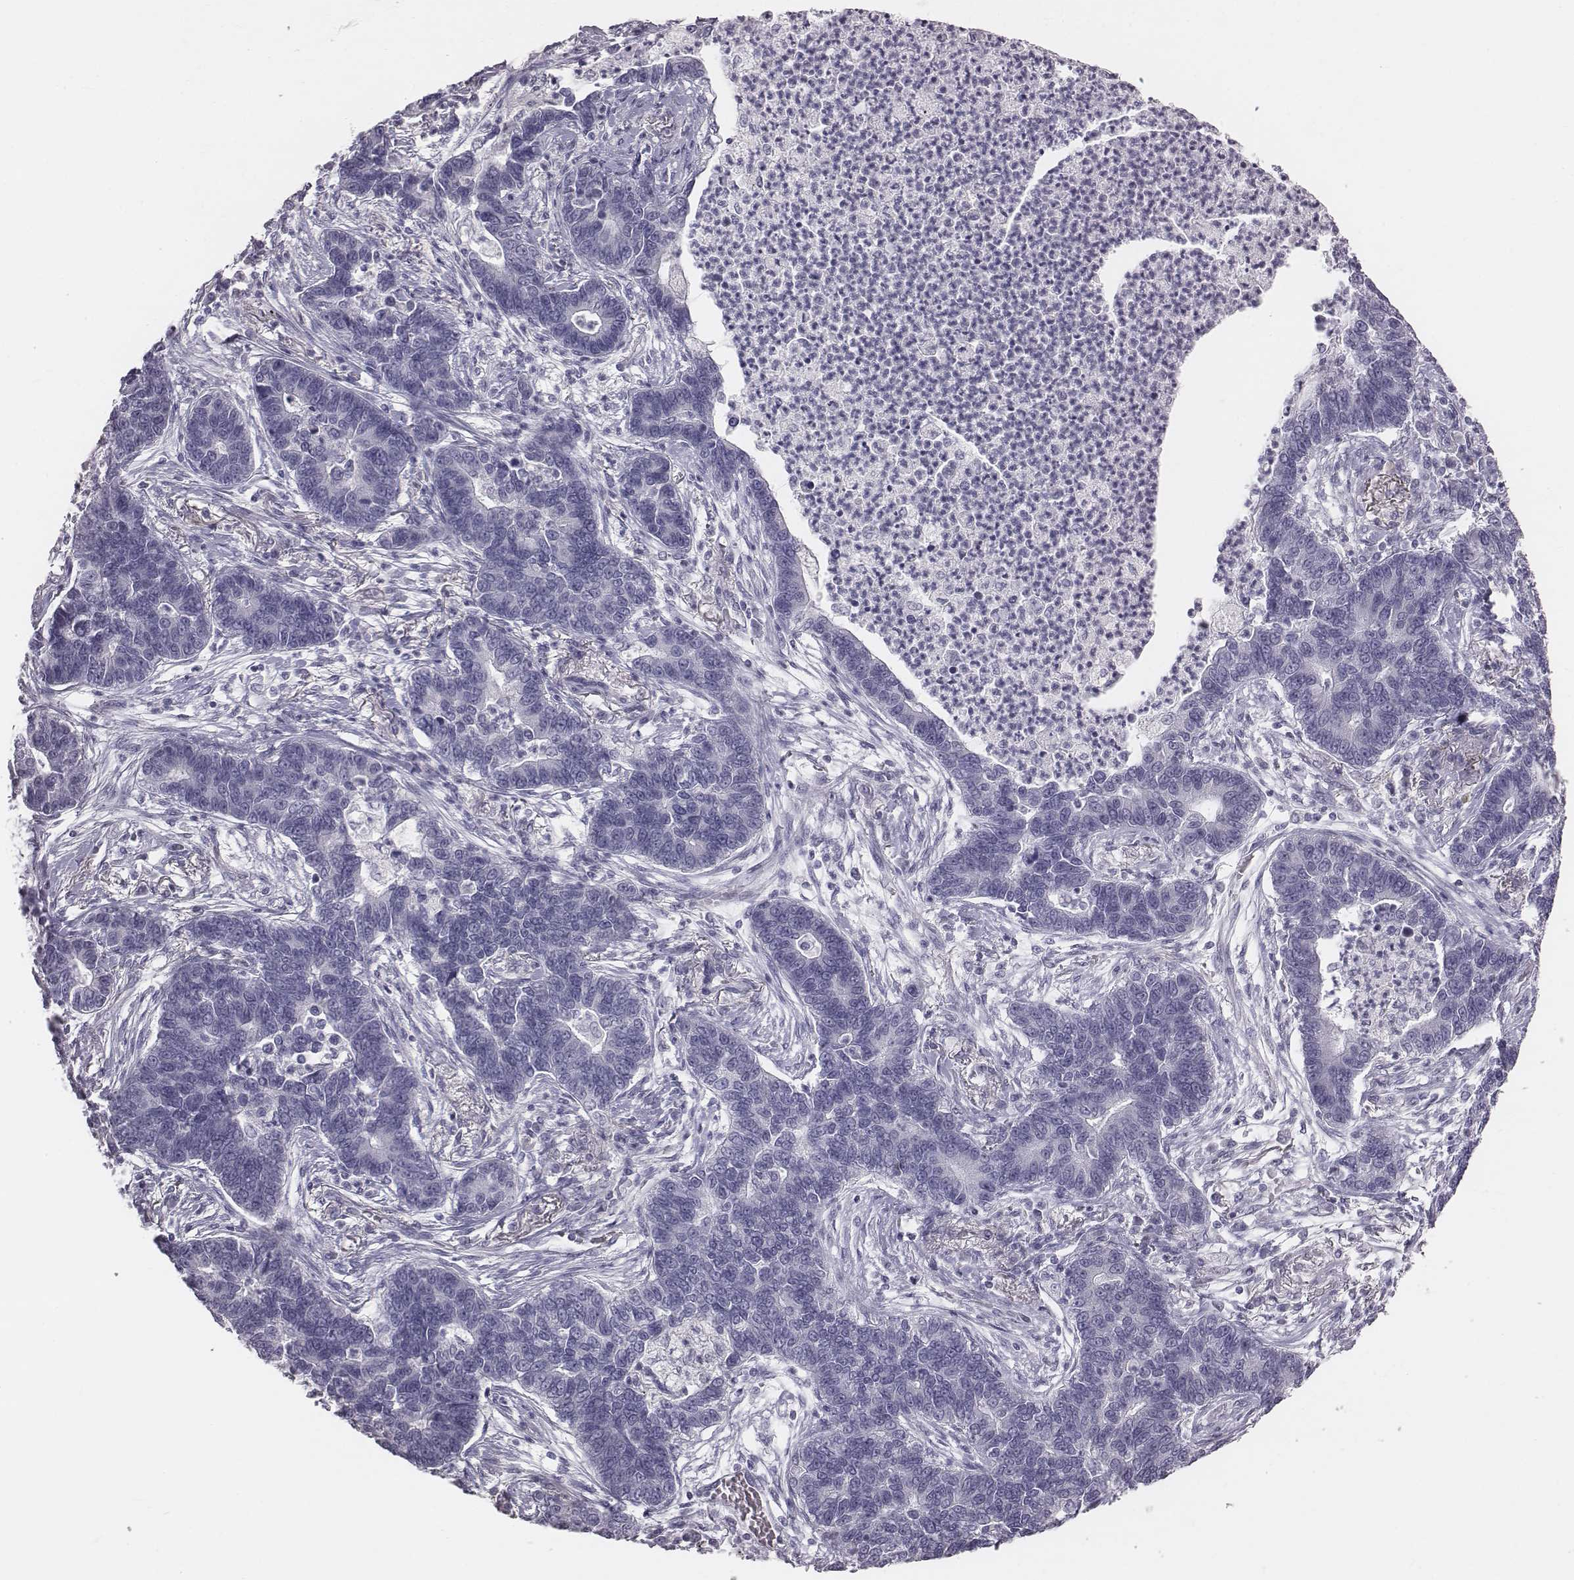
{"staining": {"intensity": "negative", "quantity": "none", "location": "none"}, "tissue": "lung cancer", "cell_type": "Tumor cells", "image_type": "cancer", "snomed": [{"axis": "morphology", "description": "Adenocarcinoma, NOS"}, {"axis": "topography", "description": "Lung"}], "caption": "An immunohistochemistry histopathology image of lung cancer is shown. There is no staining in tumor cells of lung cancer. (DAB (3,3'-diaminobenzidine) immunohistochemistry, high magnification).", "gene": "C6orf58", "patient": {"sex": "female", "age": 57}}